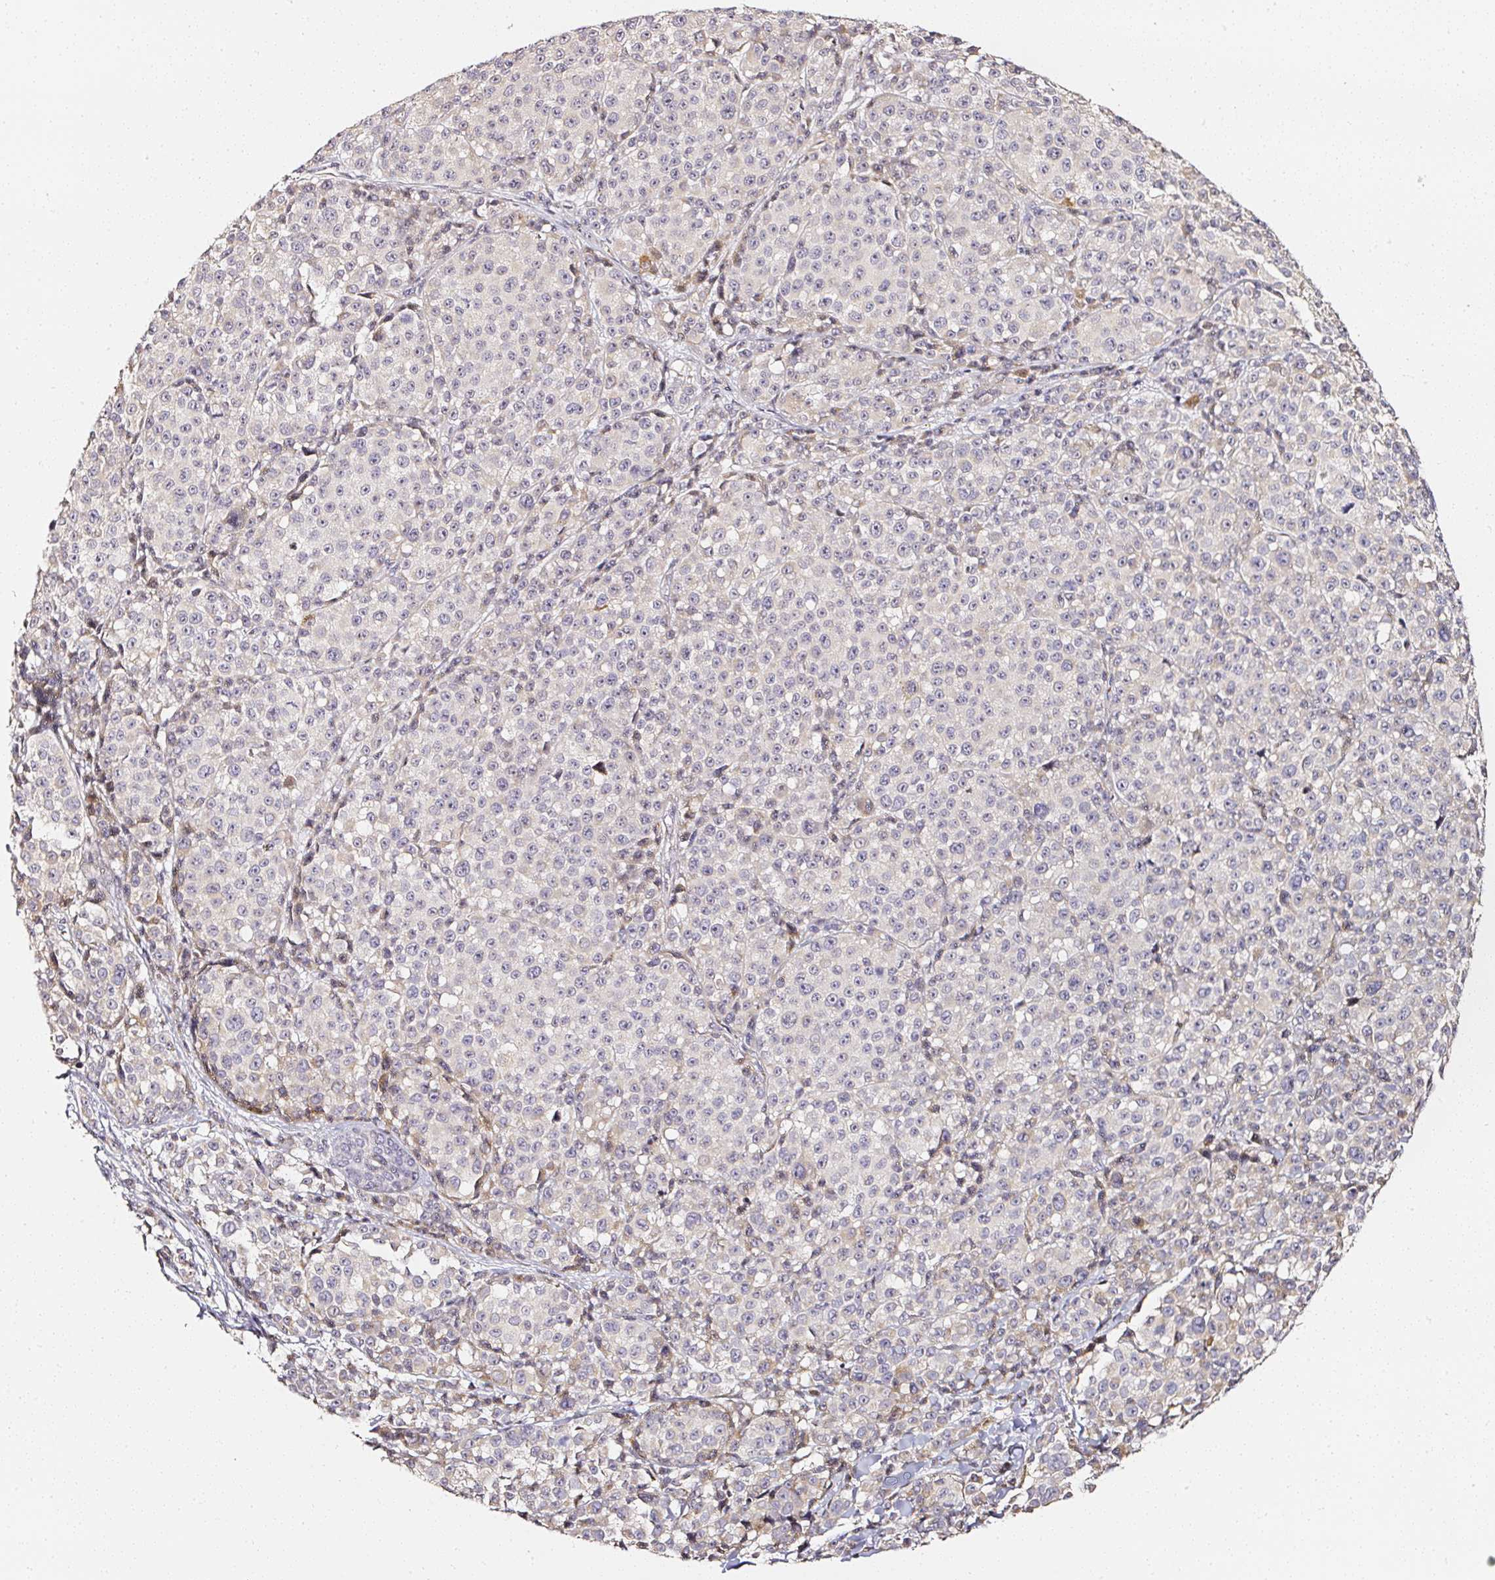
{"staining": {"intensity": "weak", "quantity": "<25%", "location": "cytoplasmic/membranous"}, "tissue": "melanoma", "cell_type": "Tumor cells", "image_type": "cancer", "snomed": [{"axis": "morphology", "description": "Malignant melanoma, NOS"}, {"axis": "topography", "description": "Skin"}], "caption": "The image shows no staining of tumor cells in malignant melanoma.", "gene": "NTRK1", "patient": {"sex": "female", "age": 35}}